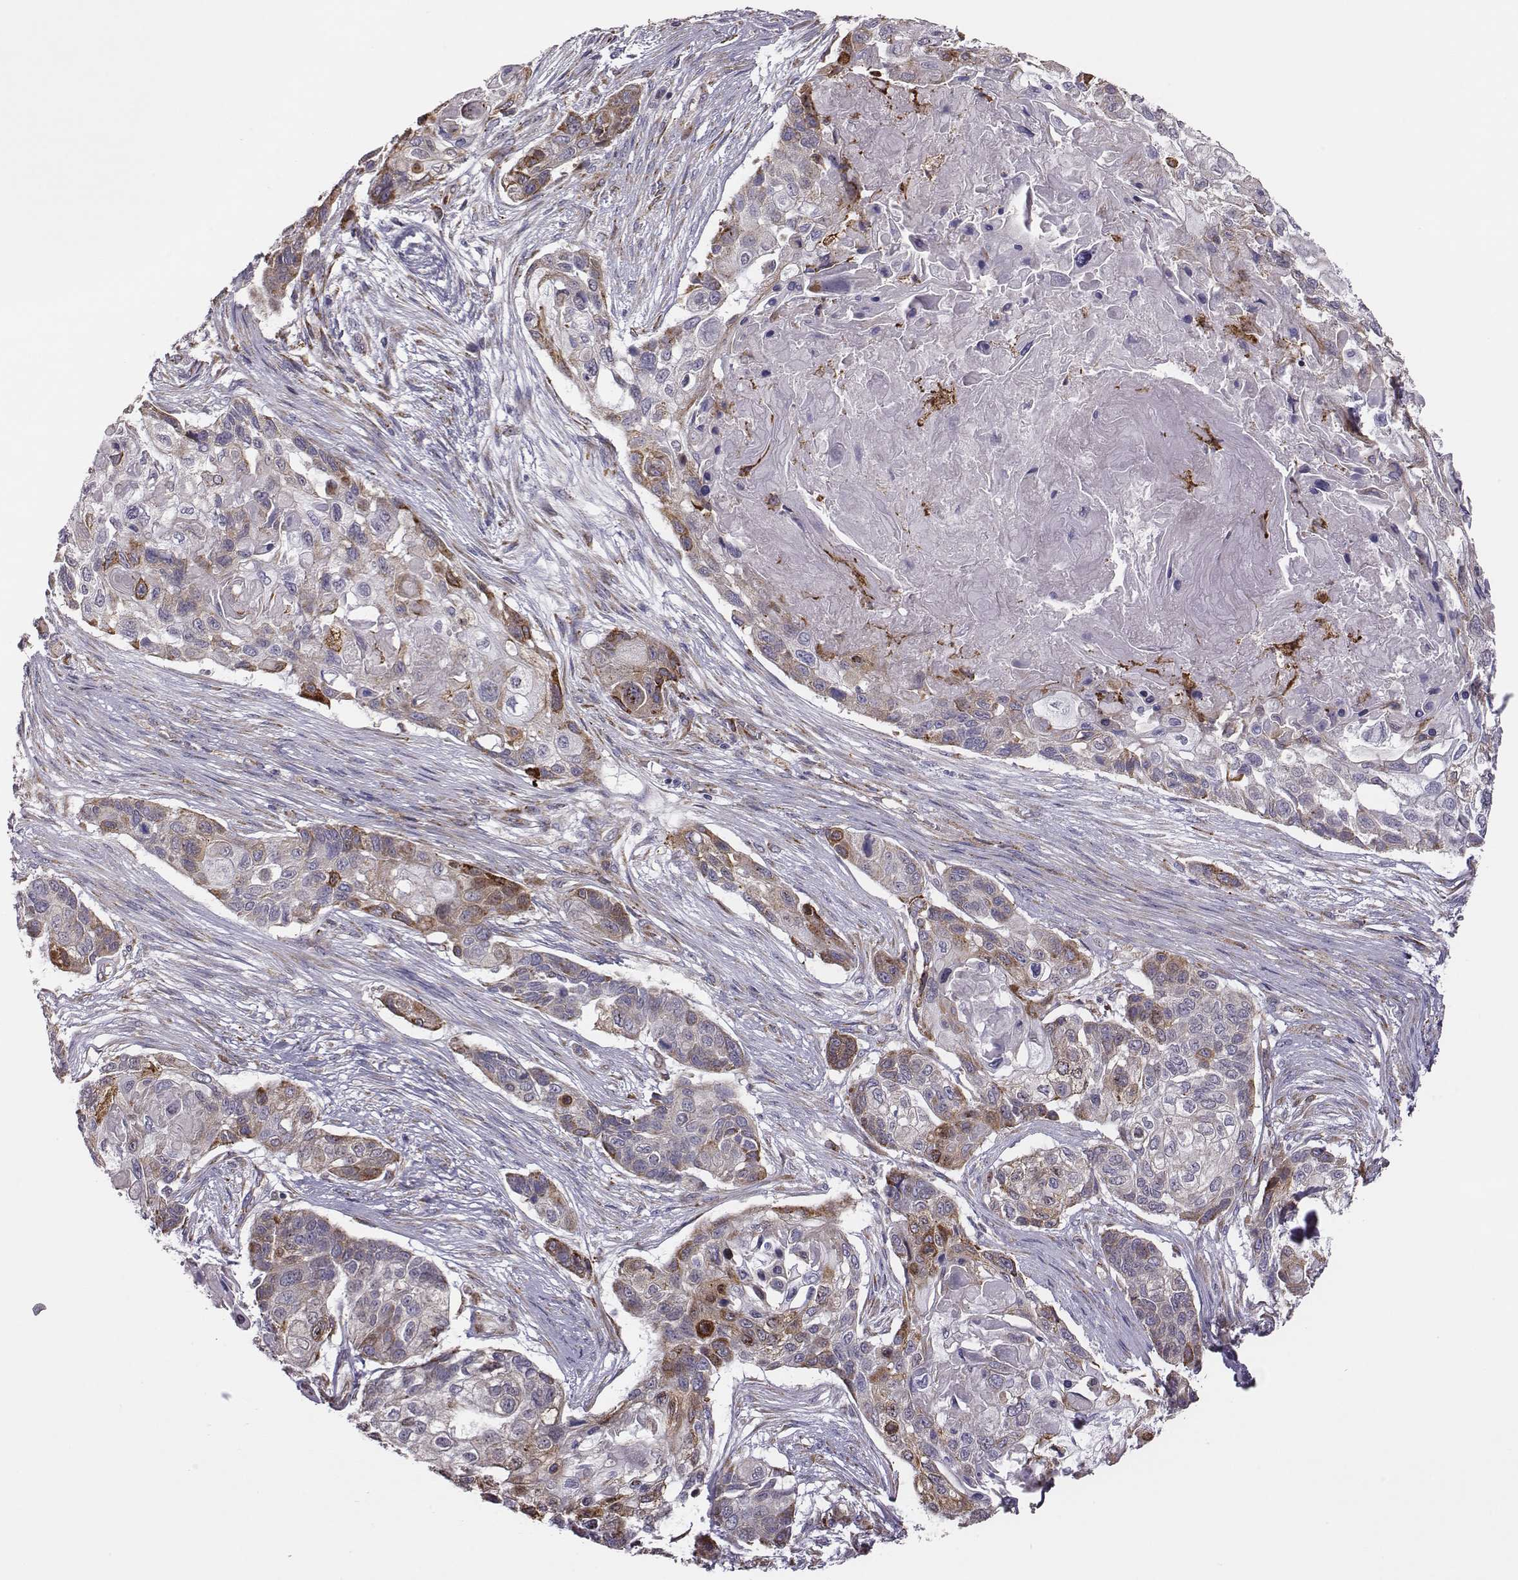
{"staining": {"intensity": "moderate", "quantity": ">75%", "location": "cytoplasmic/membranous"}, "tissue": "lung cancer", "cell_type": "Tumor cells", "image_type": "cancer", "snomed": [{"axis": "morphology", "description": "Squamous cell carcinoma, NOS"}, {"axis": "topography", "description": "Lung"}], "caption": "Tumor cells reveal medium levels of moderate cytoplasmic/membranous positivity in about >75% of cells in lung squamous cell carcinoma.", "gene": "SELENOI", "patient": {"sex": "male", "age": 69}}